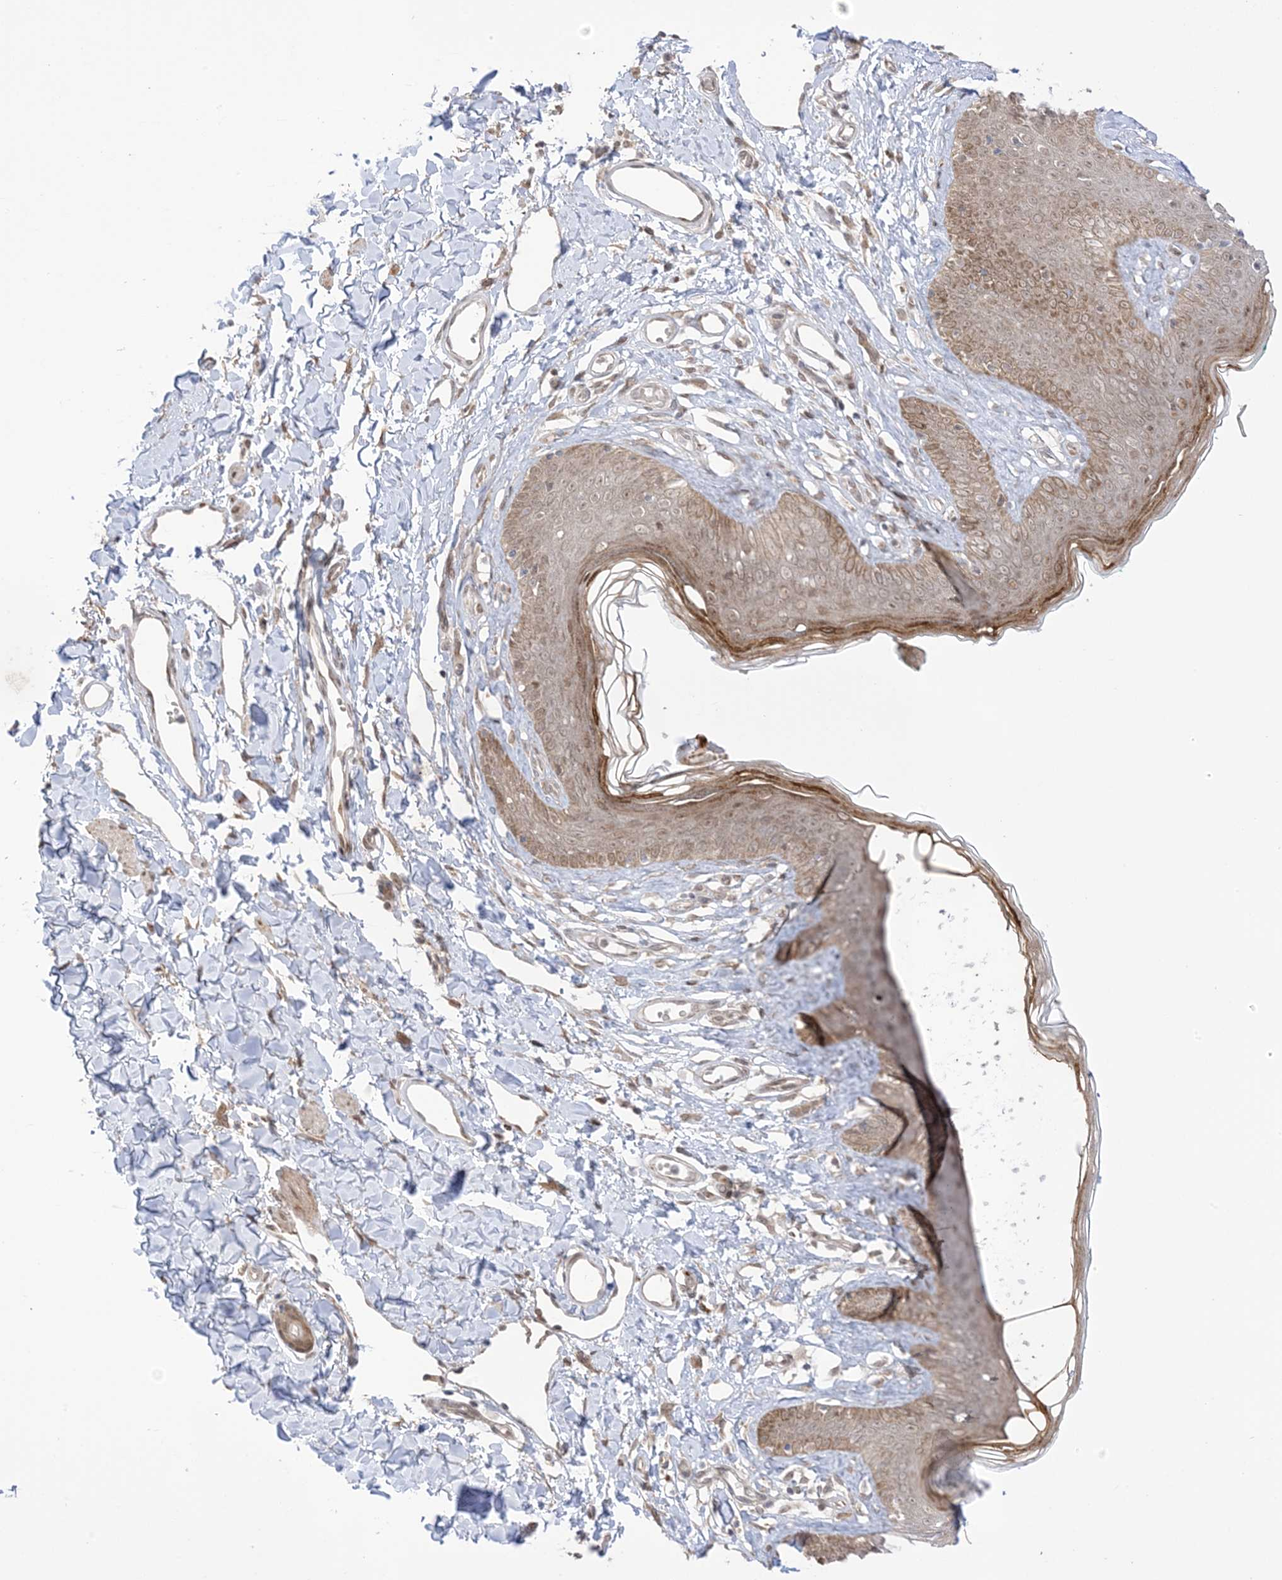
{"staining": {"intensity": "moderate", "quantity": ">75%", "location": "cytoplasmic/membranous,nuclear"}, "tissue": "skin", "cell_type": "Epidermal cells", "image_type": "normal", "snomed": [{"axis": "morphology", "description": "Normal tissue, NOS"}, {"axis": "morphology", "description": "Squamous cell carcinoma, NOS"}, {"axis": "topography", "description": "Vulva"}], "caption": "The micrograph exhibits immunohistochemical staining of normal skin. There is moderate cytoplasmic/membranous,nuclear staining is seen in approximately >75% of epidermal cells.", "gene": "UBE2E2", "patient": {"sex": "female", "age": 85}}